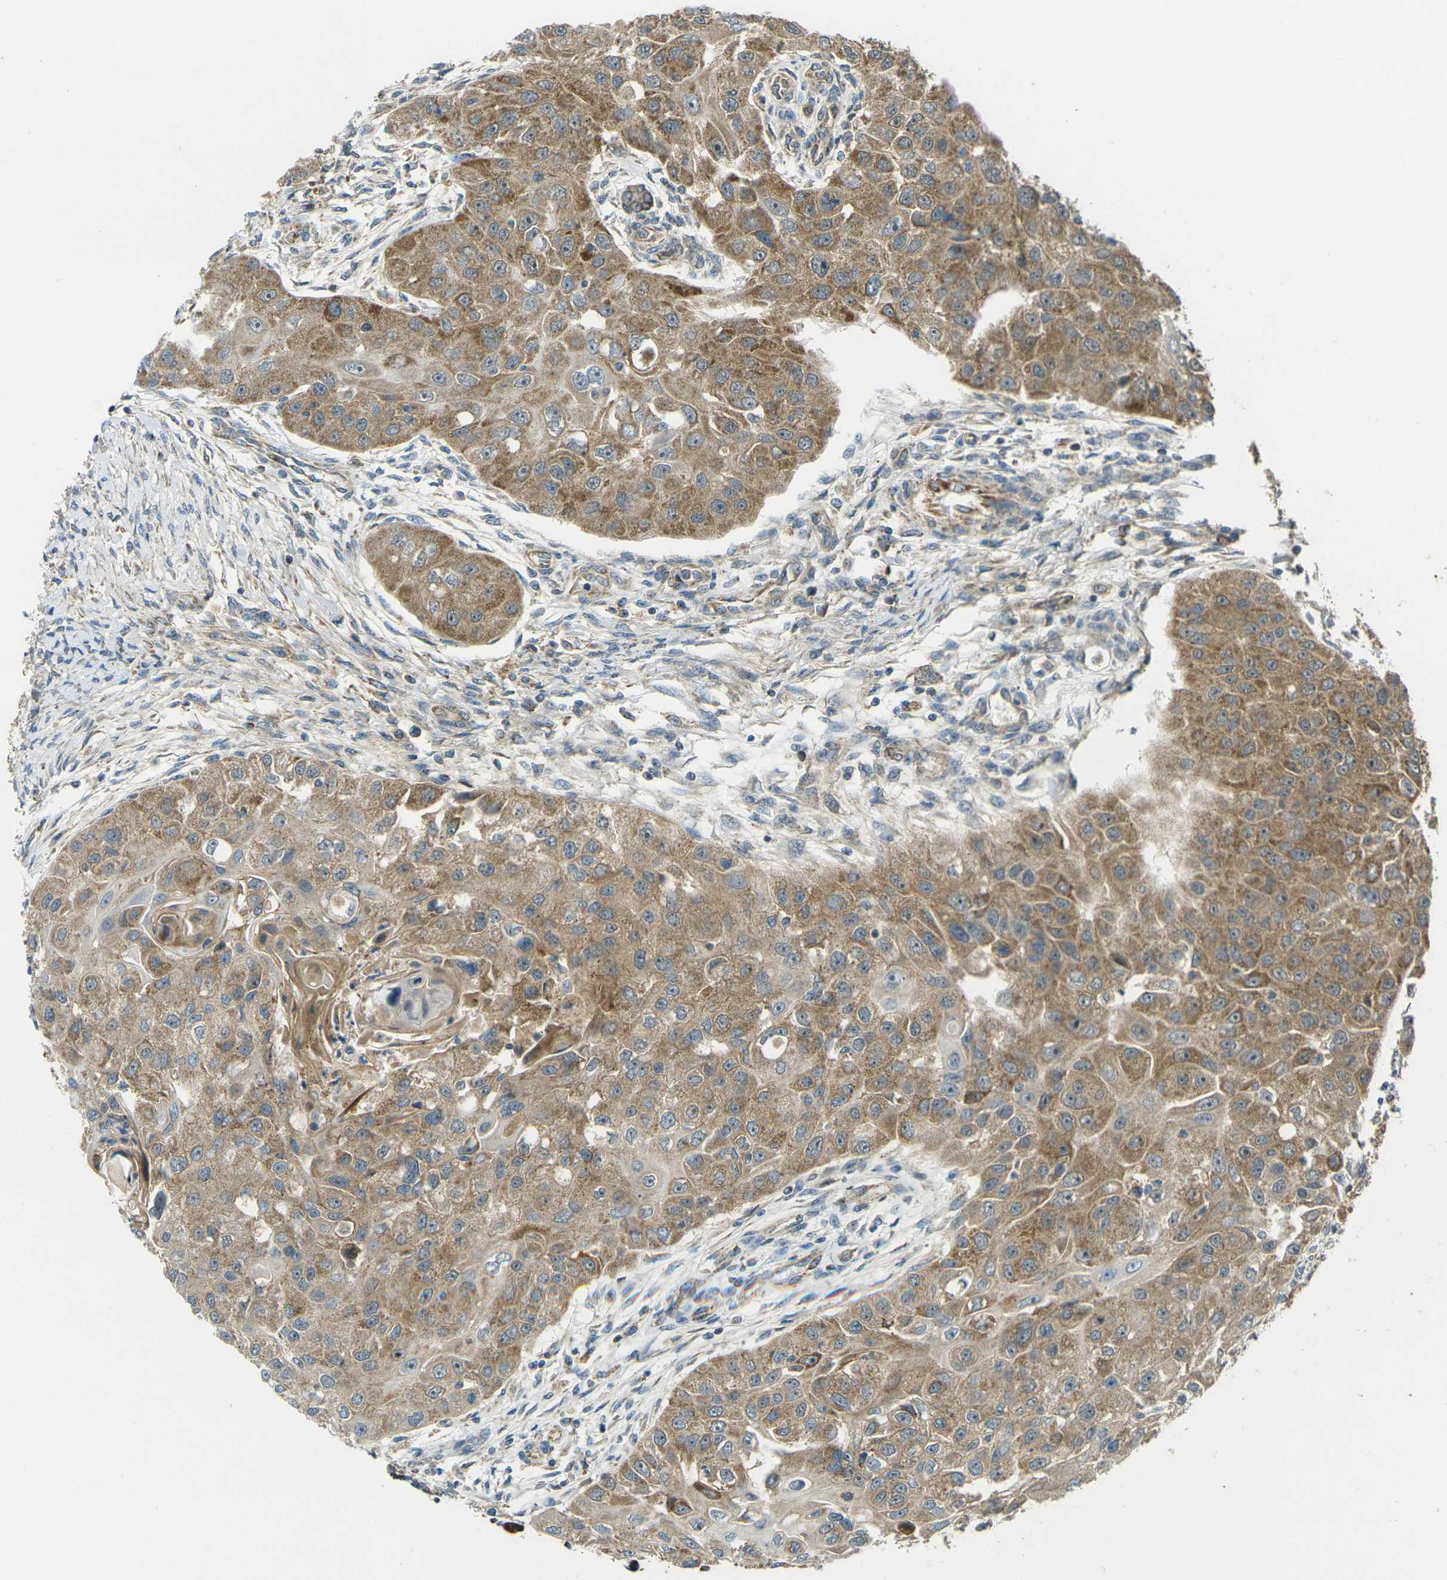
{"staining": {"intensity": "moderate", "quantity": ">75%", "location": "cytoplasmic/membranous"}, "tissue": "head and neck cancer", "cell_type": "Tumor cells", "image_type": "cancer", "snomed": [{"axis": "morphology", "description": "Normal tissue, NOS"}, {"axis": "morphology", "description": "Squamous cell carcinoma, NOS"}, {"axis": "topography", "description": "Skeletal muscle"}, {"axis": "topography", "description": "Head-Neck"}], "caption": "Head and neck cancer (squamous cell carcinoma) tissue displays moderate cytoplasmic/membranous positivity in approximately >75% of tumor cells, visualized by immunohistochemistry.", "gene": "IGF1R", "patient": {"sex": "male", "age": 51}}